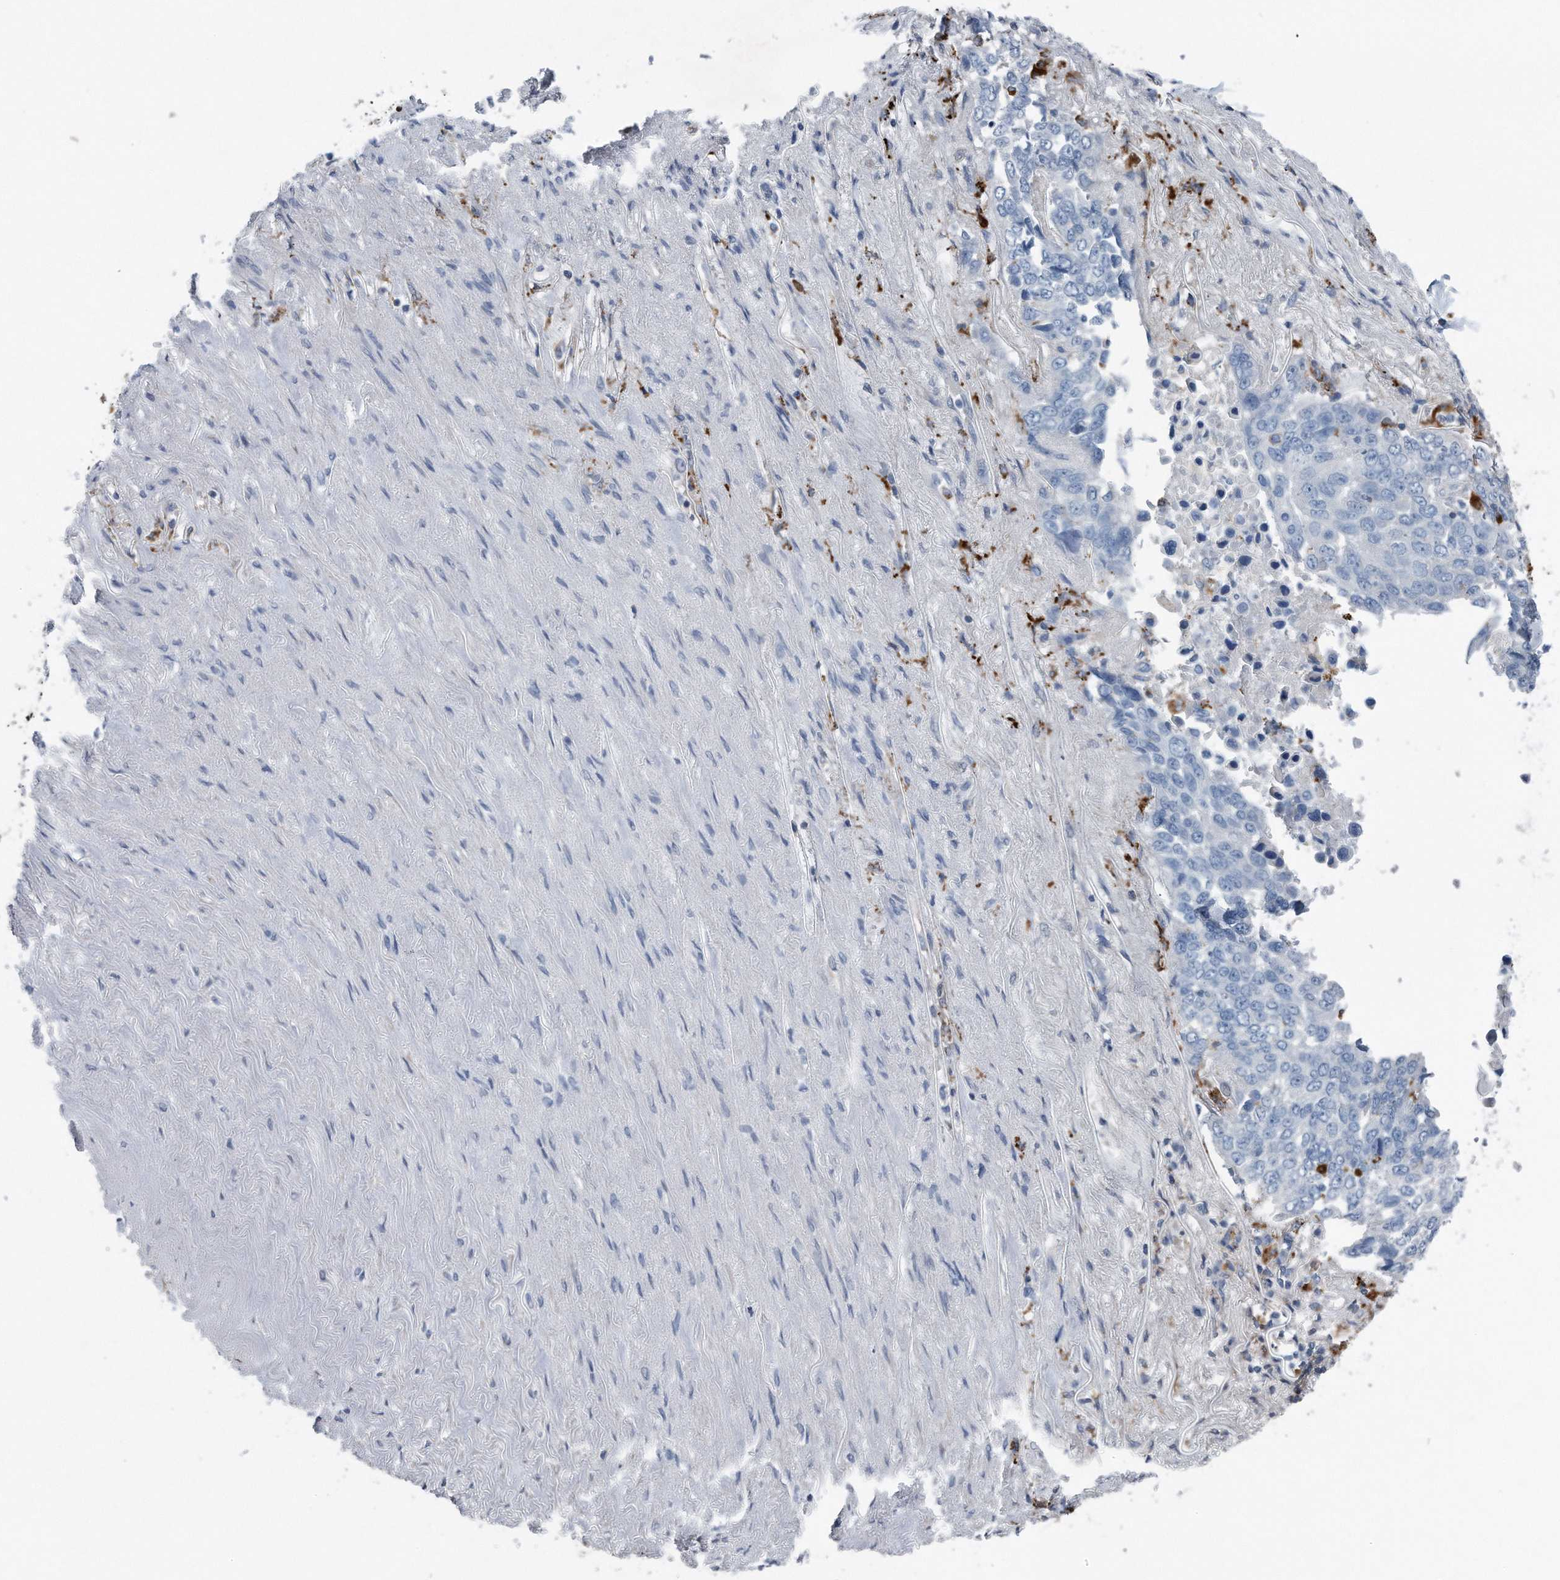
{"staining": {"intensity": "negative", "quantity": "none", "location": "none"}, "tissue": "lung cancer", "cell_type": "Tumor cells", "image_type": "cancer", "snomed": [{"axis": "morphology", "description": "Squamous cell carcinoma, NOS"}, {"axis": "topography", "description": "Lung"}], "caption": "An immunohistochemistry (IHC) photomicrograph of lung squamous cell carcinoma is shown. There is no staining in tumor cells of lung squamous cell carcinoma. Brightfield microscopy of immunohistochemistry (IHC) stained with DAB (3,3'-diaminobenzidine) (brown) and hematoxylin (blue), captured at high magnification.", "gene": "ZNF772", "patient": {"sex": "male", "age": 66}}